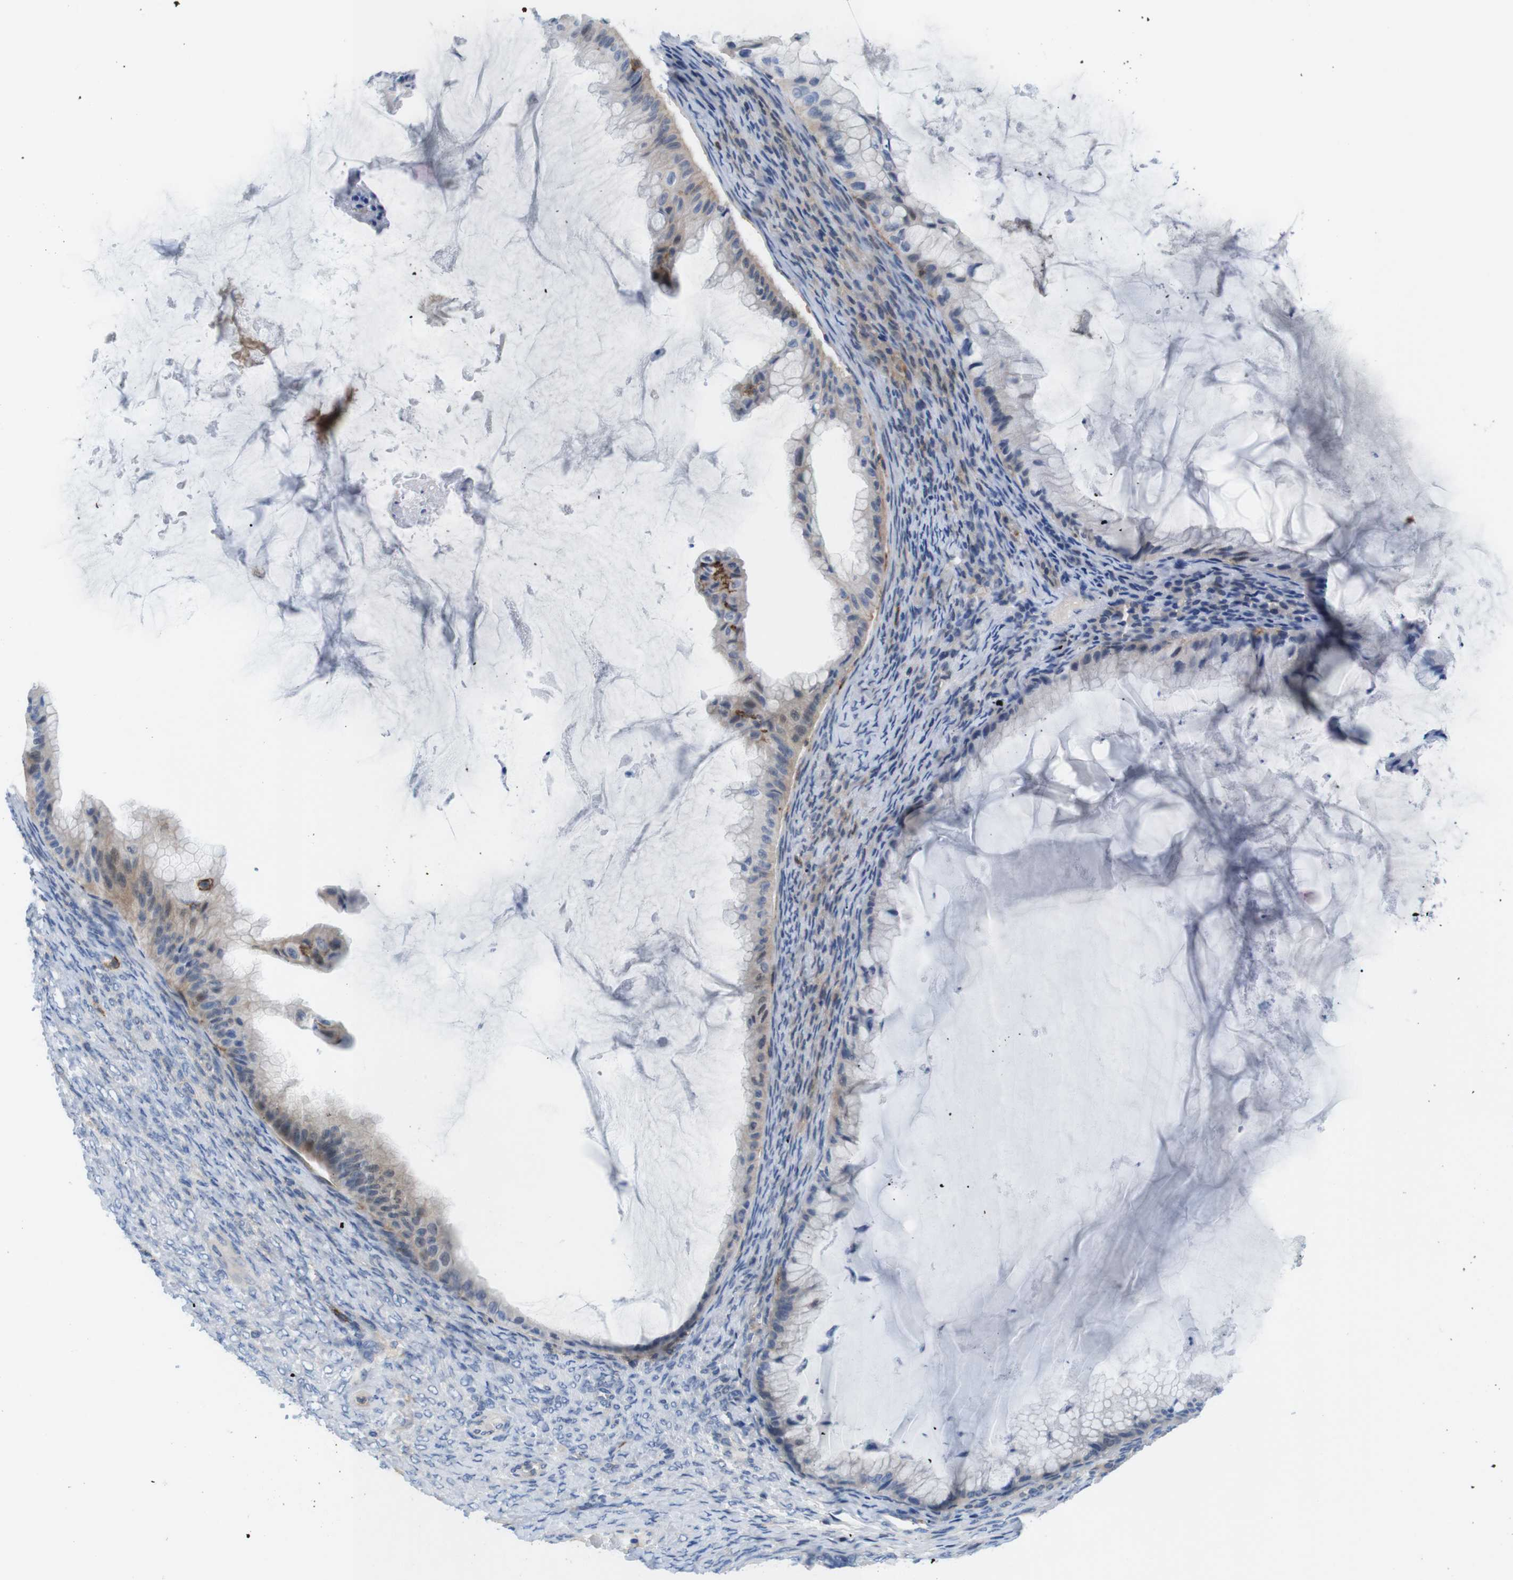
{"staining": {"intensity": "weak", "quantity": "25%-75%", "location": "cytoplasmic/membranous"}, "tissue": "ovarian cancer", "cell_type": "Tumor cells", "image_type": "cancer", "snomed": [{"axis": "morphology", "description": "Cystadenocarcinoma, mucinous, NOS"}, {"axis": "topography", "description": "Ovary"}], "caption": "Protein staining displays weak cytoplasmic/membranous positivity in approximately 25%-75% of tumor cells in ovarian cancer.", "gene": "CD300C", "patient": {"sex": "female", "age": 61}}